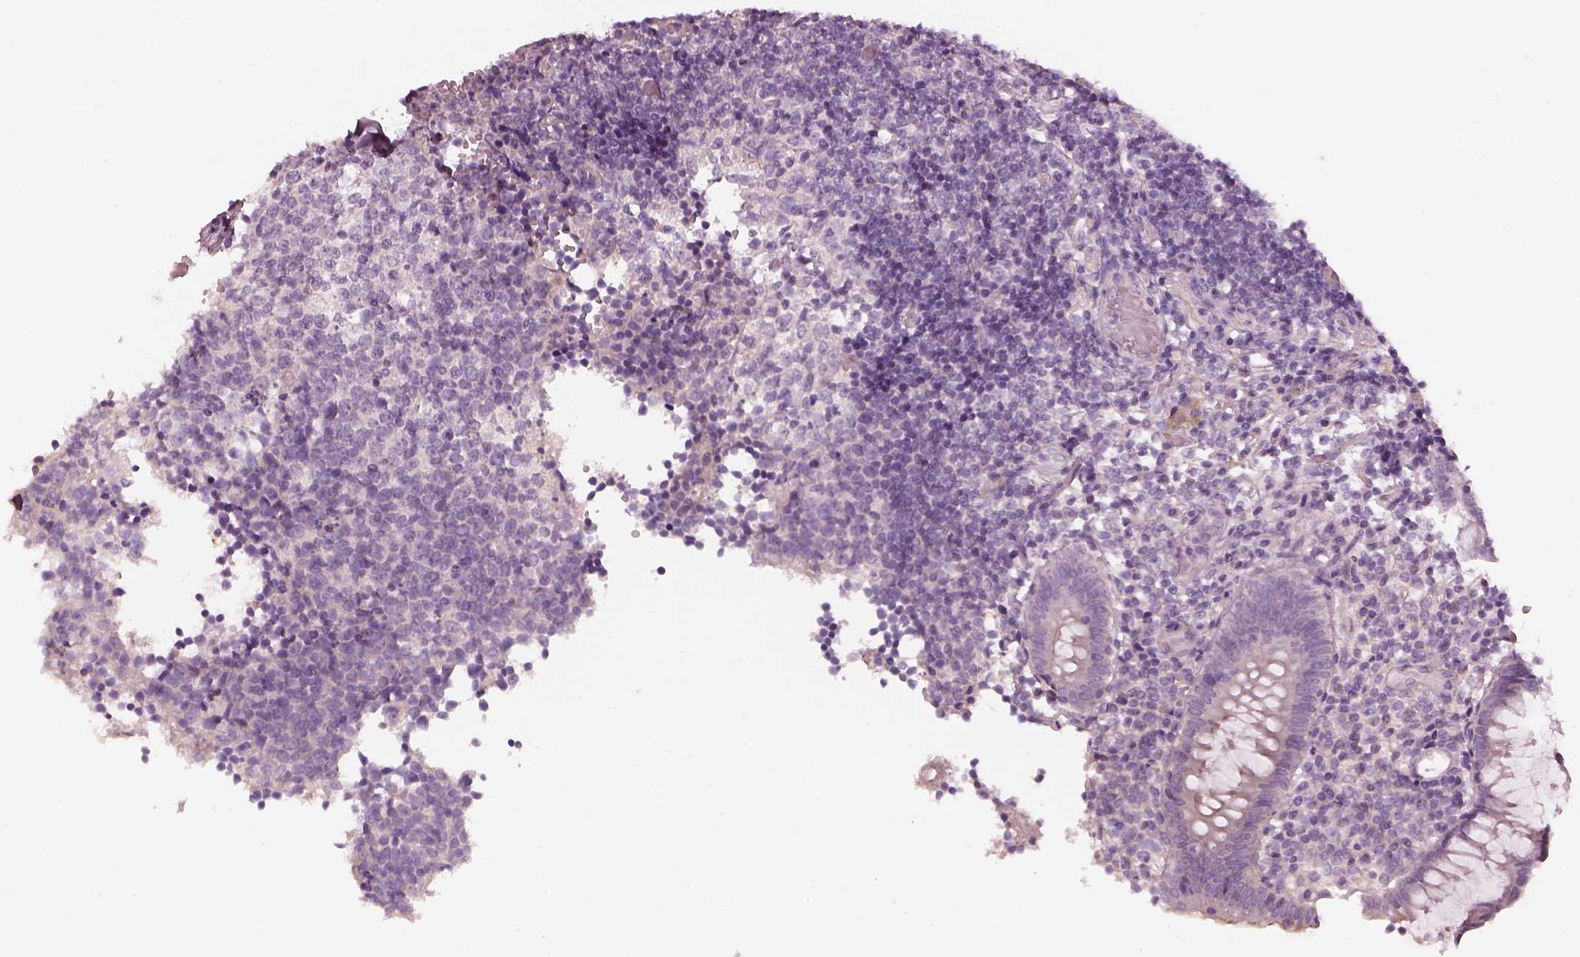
{"staining": {"intensity": "negative", "quantity": "none", "location": "none"}, "tissue": "appendix", "cell_type": "Glandular cells", "image_type": "normal", "snomed": [{"axis": "morphology", "description": "Normal tissue, NOS"}, {"axis": "topography", "description": "Appendix"}], "caption": "Micrograph shows no protein staining in glandular cells of unremarkable appendix.", "gene": "CACNG4", "patient": {"sex": "female", "age": 32}}